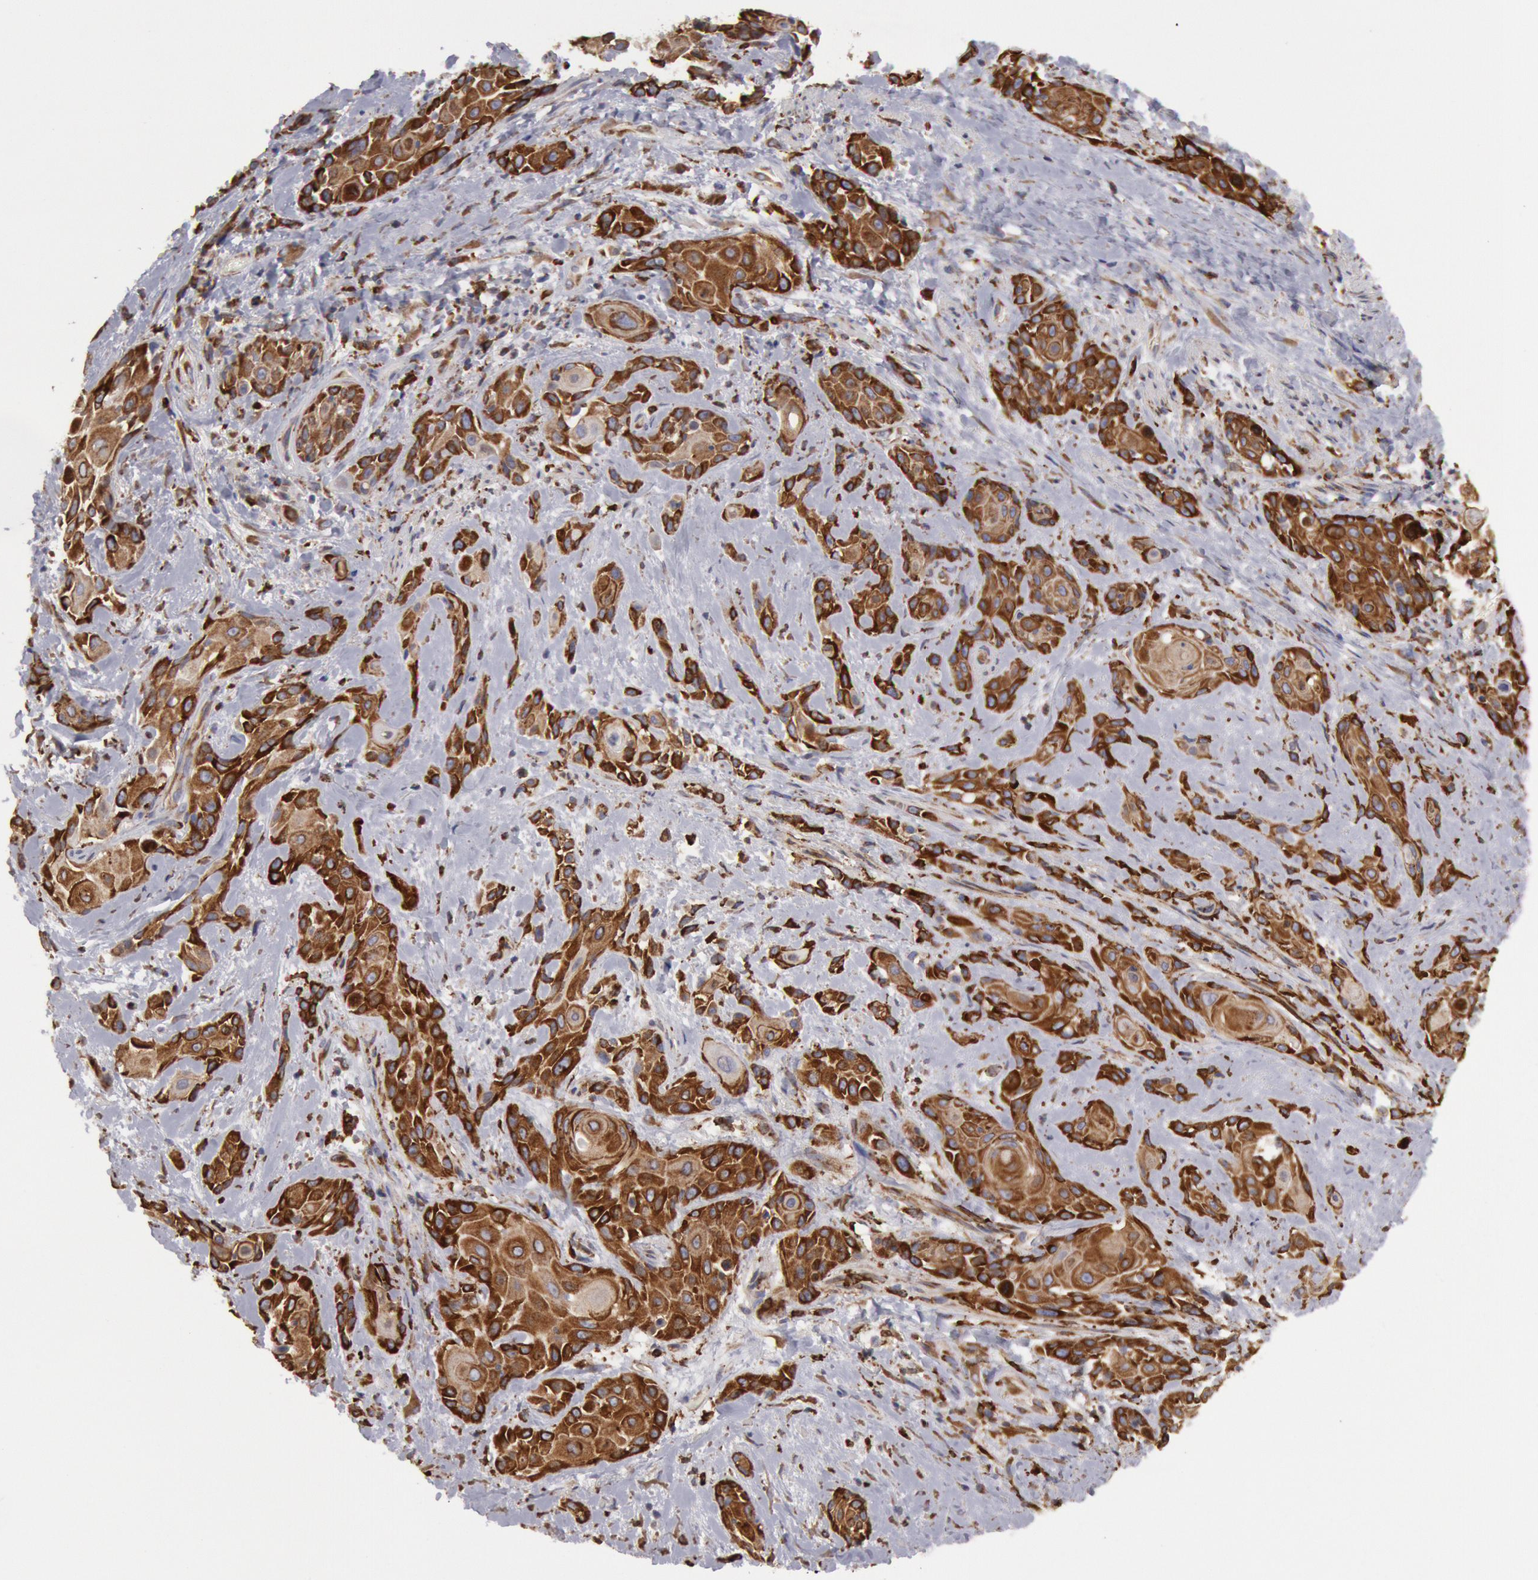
{"staining": {"intensity": "strong", "quantity": ">75%", "location": "cytoplasmic/membranous"}, "tissue": "skin cancer", "cell_type": "Tumor cells", "image_type": "cancer", "snomed": [{"axis": "morphology", "description": "Squamous cell carcinoma, NOS"}, {"axis": "topography", "description": "Skin"}, {"axis": "topography", "description": "Anal"}], "caption": "This image shows immunohistochemistry staining of skin cancer, with high strong cytoplasmic/membranous staining in approximately >75% of tumor cells.", "gene": "ERP44", "patient": {"sex": "male", "age": 64}}